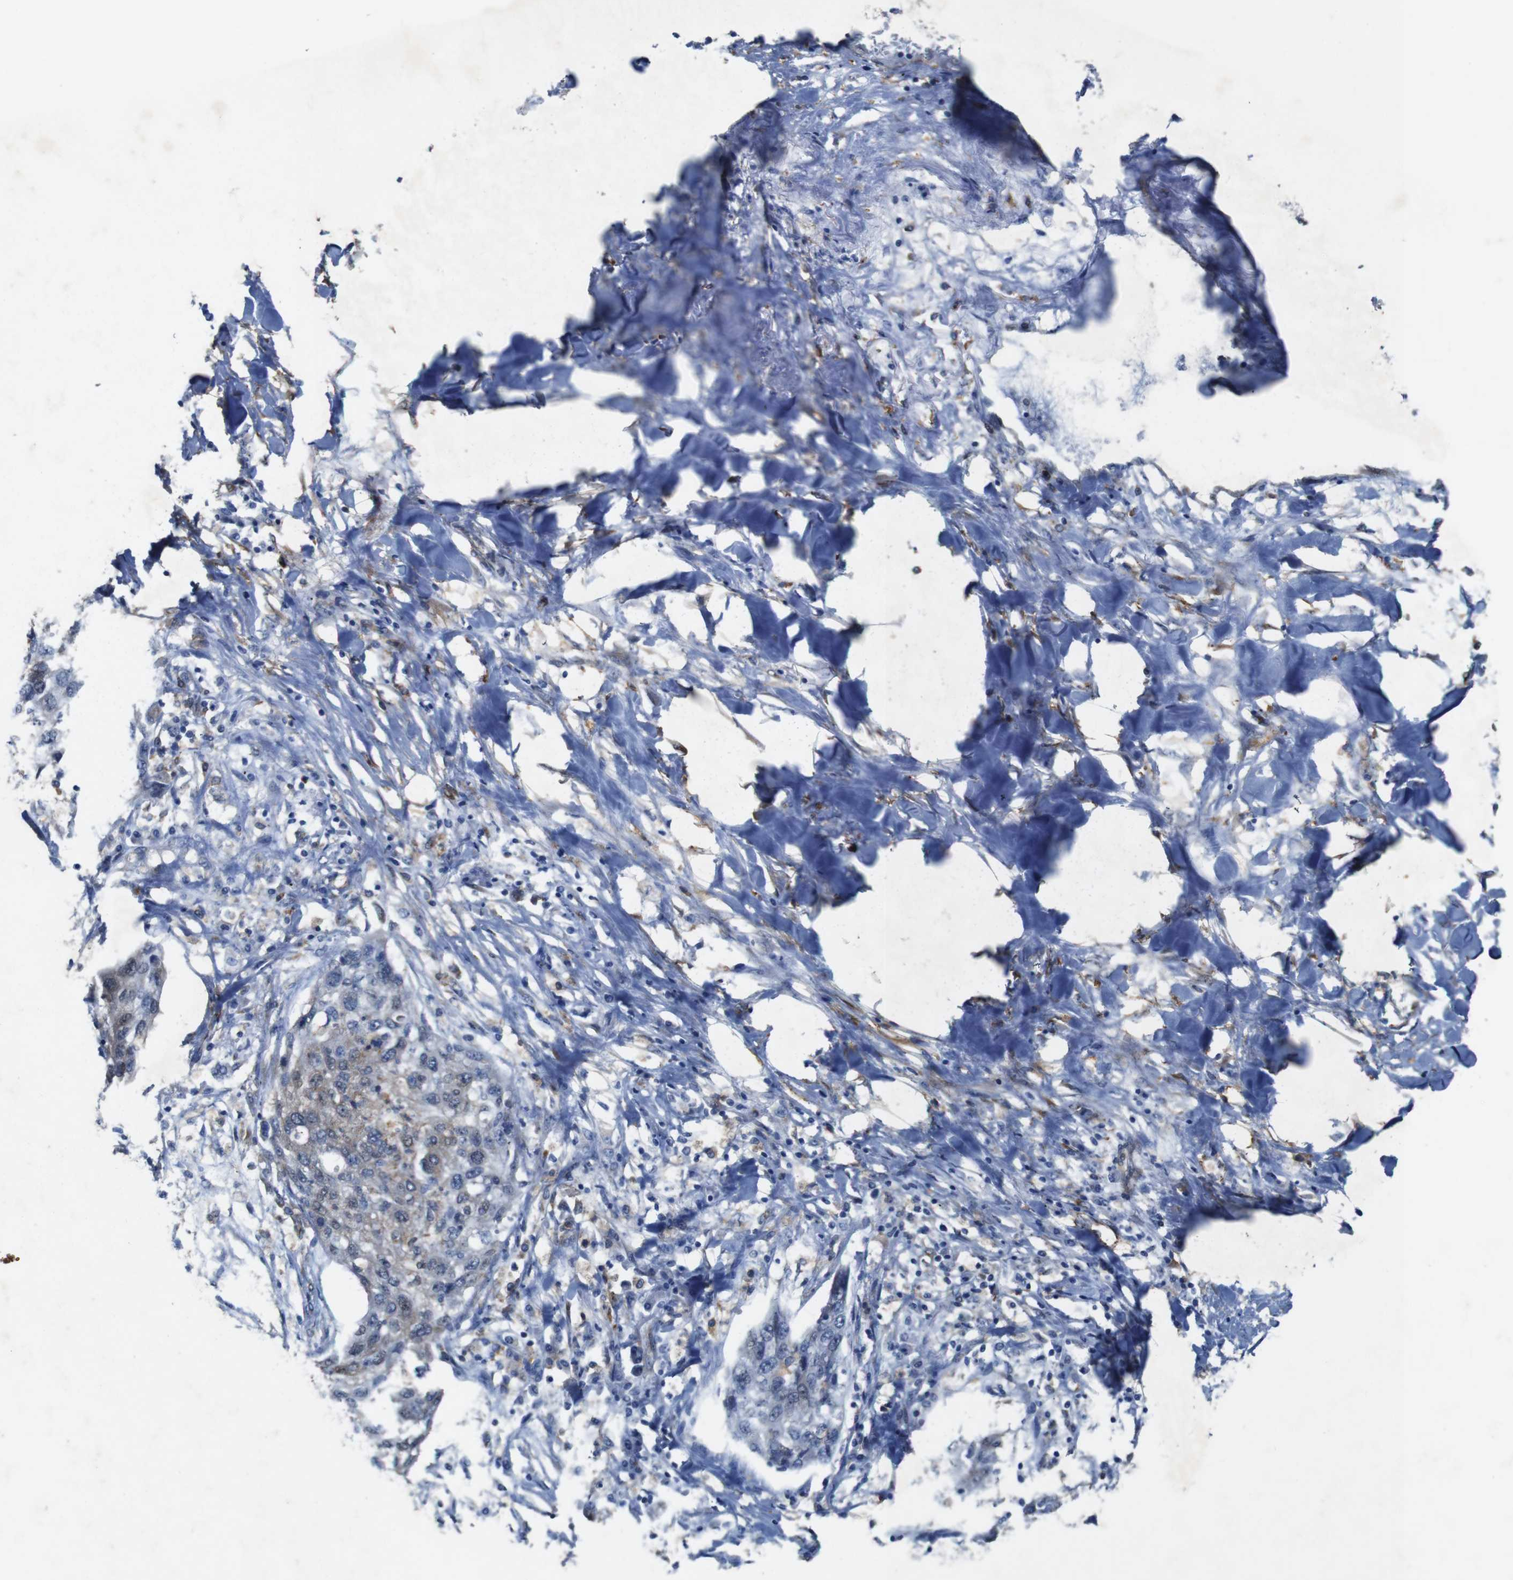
{"staining": {"intensity": "weak", "quantity": "<25%", "location": "cytoplasmic/membranous"}, "tissue": "lung cancer", "cell_type": "Tumor cells", "image_type": "cancer", "snomed": [{"axis": "morphology", "description": "Squamous cell carcinoma, NOS"}, {"axis": "topography", "description": "Lung"}], "caption": "Photomicrograph shows no protein positivity in tumor cells of lung squamous cell carcinoma tissue.", "gene": "PTGER4", "patient": {"sex": "female", "age": 63}}